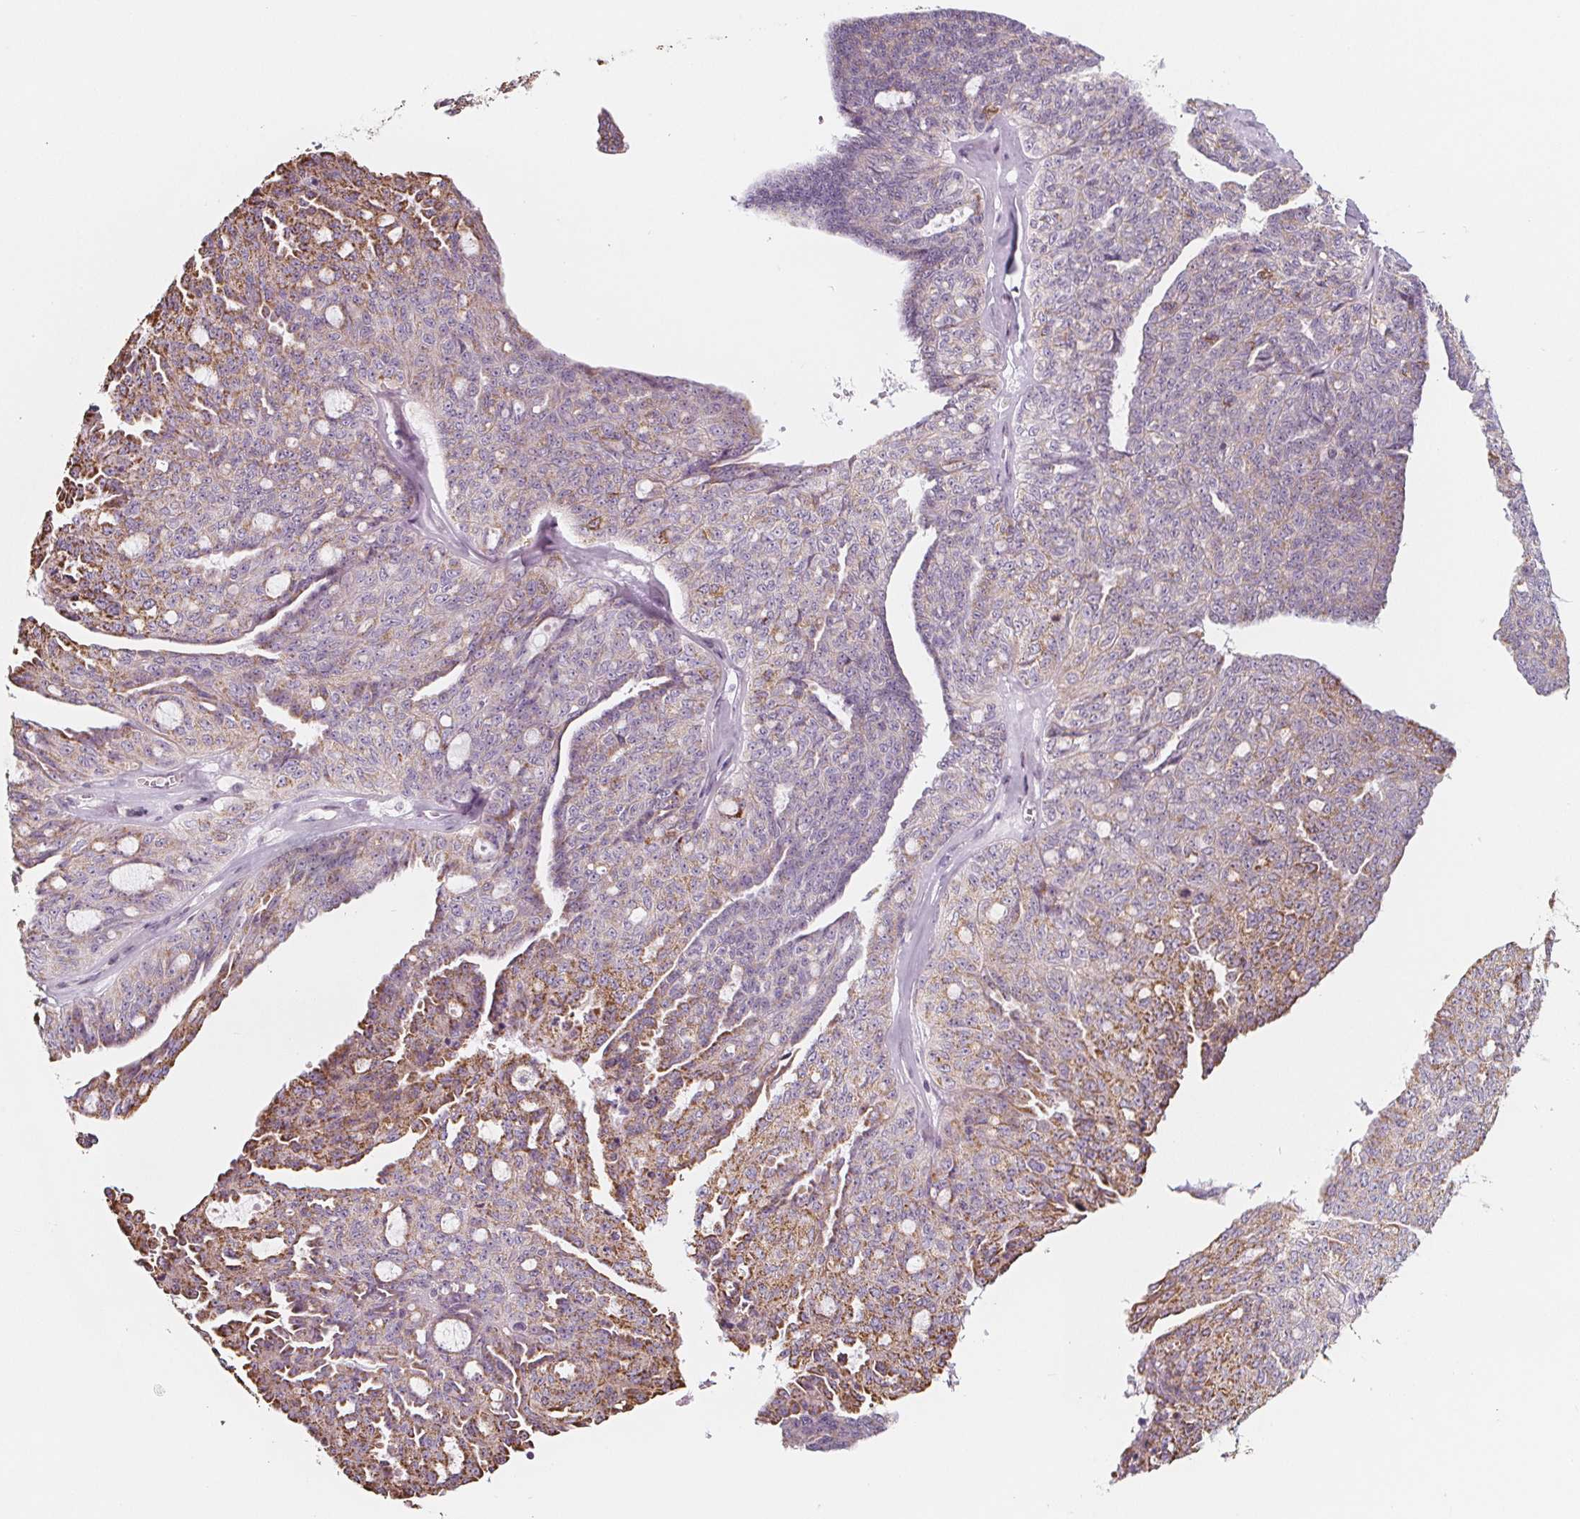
{"staining": {"intensity": "moderate", "quantity": "25%-75%", "location": "cytoplasmic/membranous"}, "tissue": "ovarian cancer", "cell_type": "Tumor cells", "image_type": "cancer", "snomed": [{"axis": "morphology", "description": "Cystadenocarcinoma, serous, NOS"}, {"axis": "topography", "description": "Ovary"}], "caption": "This photomicrograph demonstrates serous cystadenocarcinoma (ovarian) stained with IHC to label a protein in brown. The cytoplasmic/membranous of tumor cells show moderate positivity for the protein. Nuclei are counter-stained blue.", "gene": "IL17C", "patient": {"sex": "female", "age": 71}}